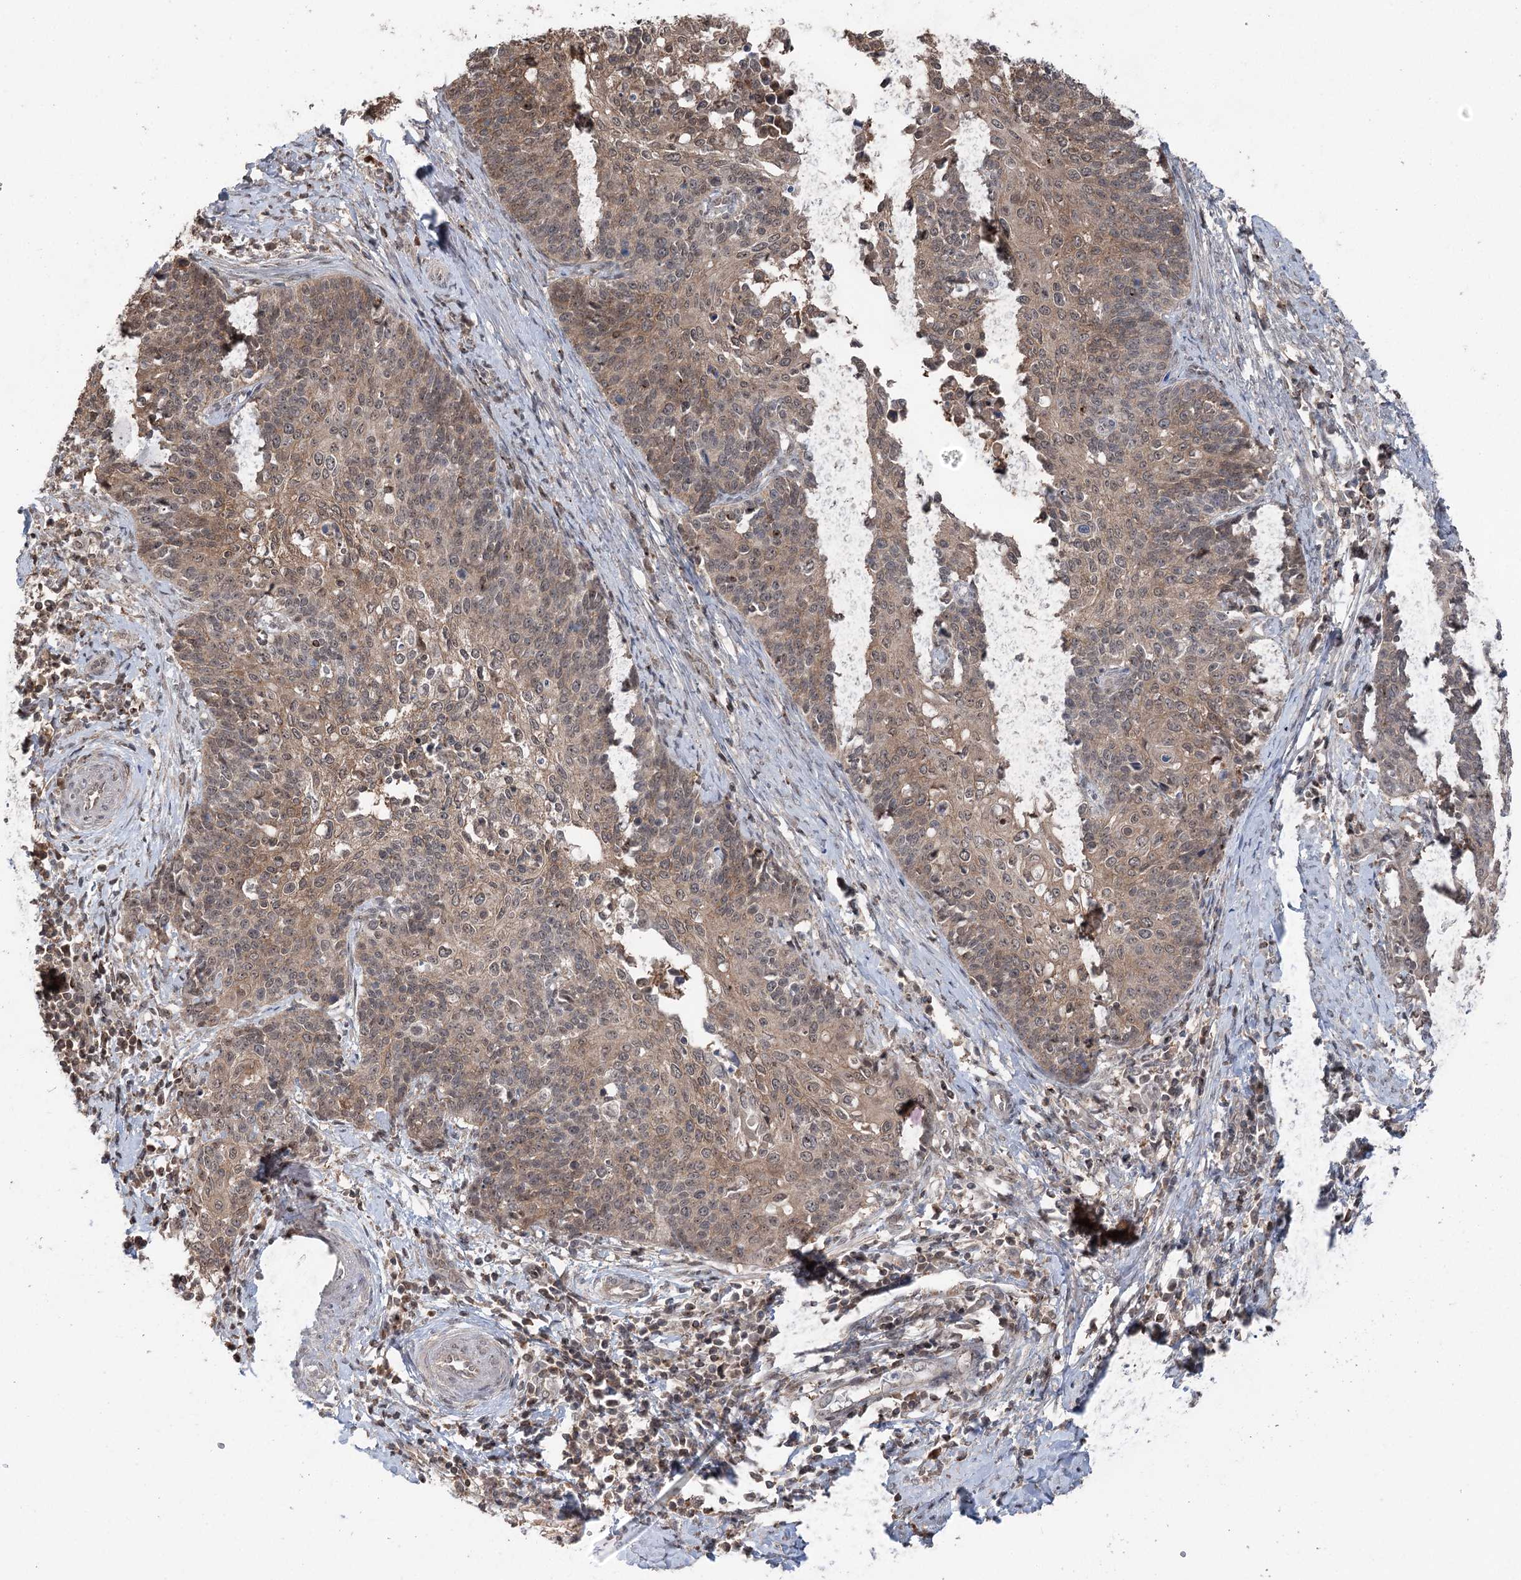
{"staining": {"intensity": "moderate", "quantity": ">75%", "location": "cytoplasmic/membranous"}, "tissue": "cervical cancer", "cell_type": "Tumor cells", "image_type": "cancer", "snomed": [{"axis": "morphology", "description": "Squamous cell carcinoma, NOS"}, {"axis": "topography", "description": "Cervix"}], "caption": "Moderate cytoplasmic/membranous positivity is present in approximately >75% of tumor cells in cervical cancer. The staining was performed using DAB, with brown indicating positive protein expression. Nuclei are stained blue with hematoxylin.", "gene": "CCSER2", "patient": {"sex": "female", "age": 39}}